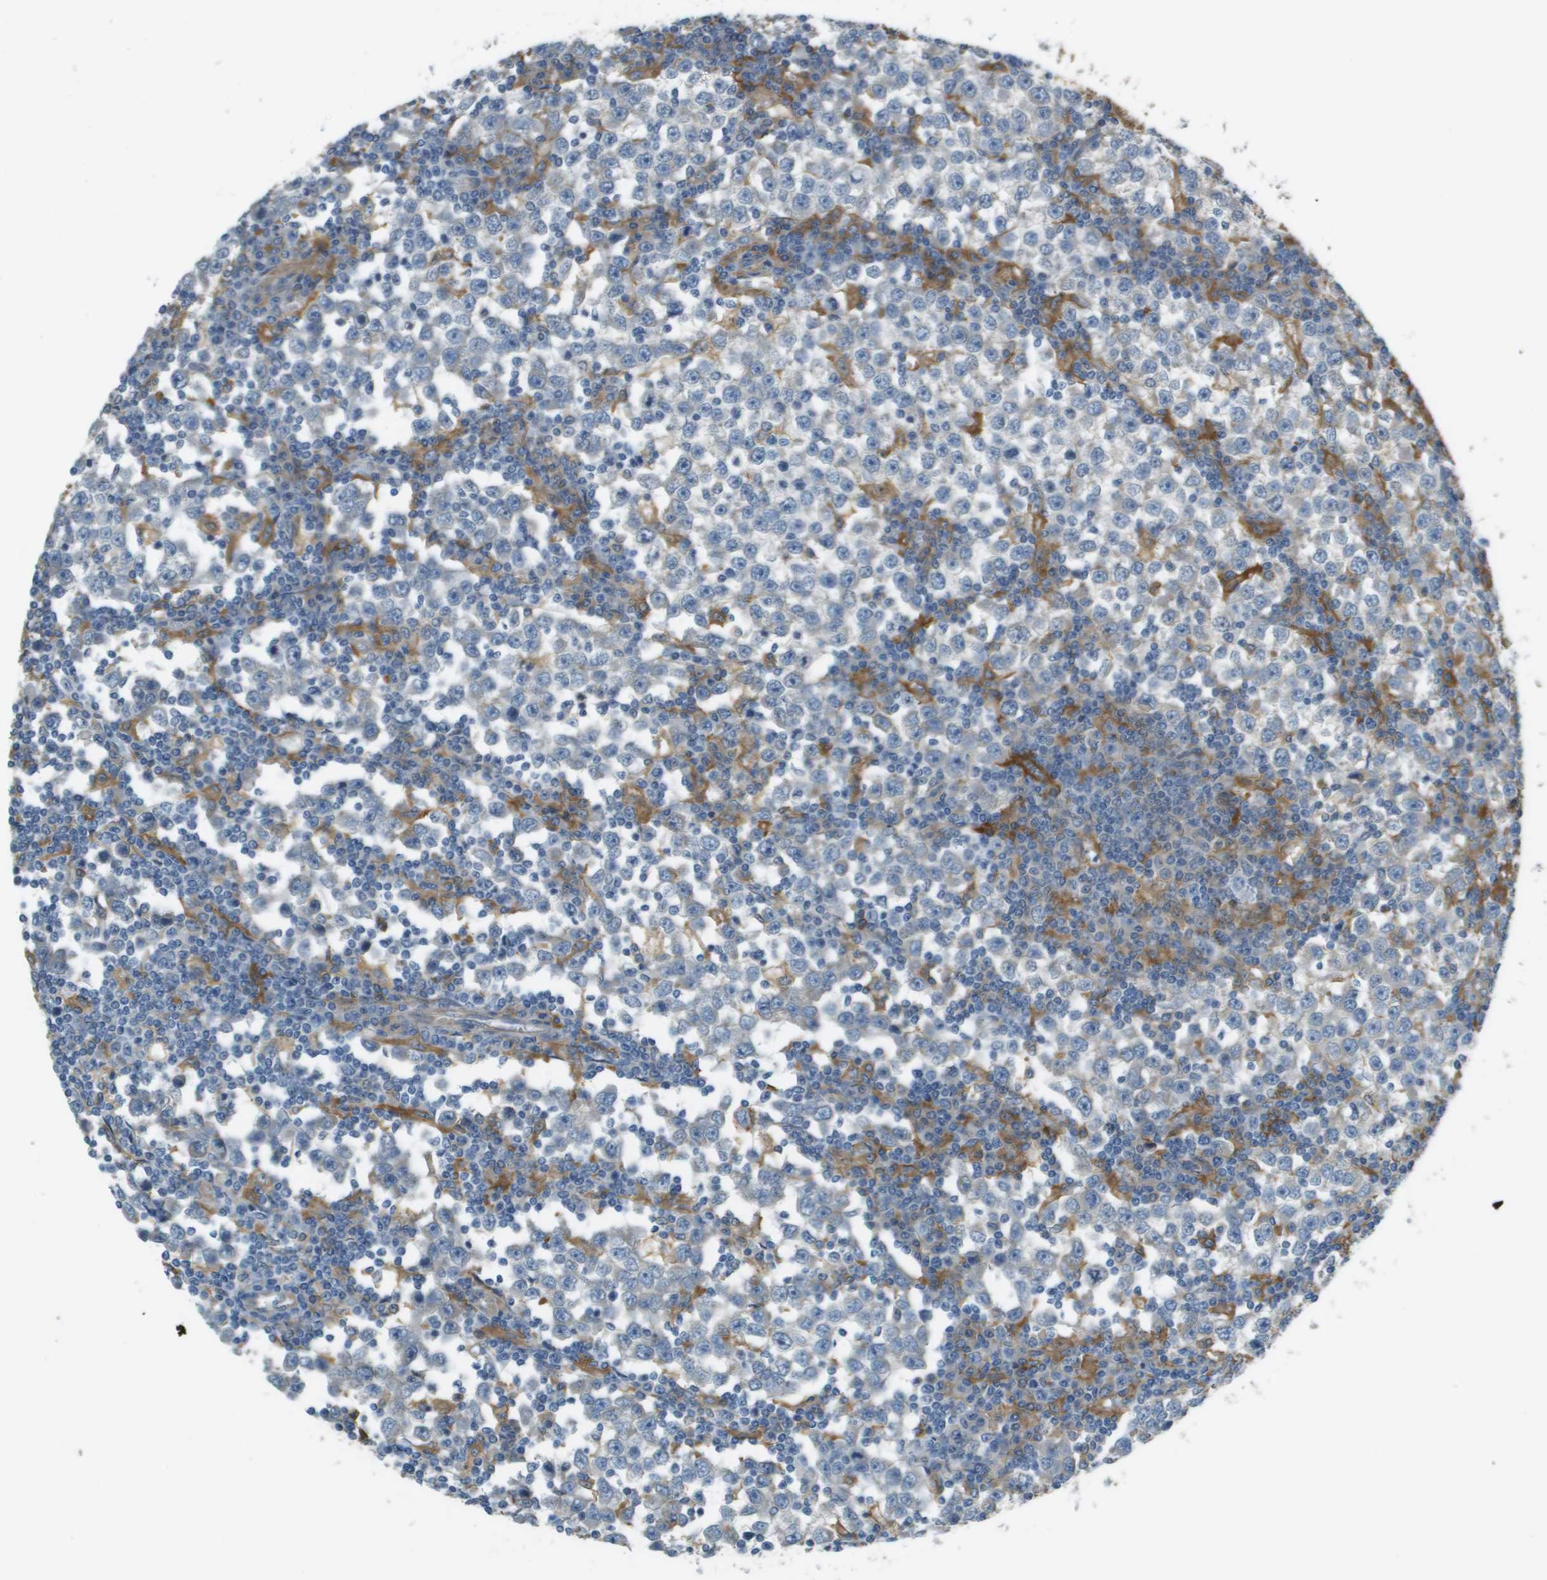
{"staining": {"intensity": "negative", "quantity": "none", "location": "none"}, "tissue": "testis cancer", "cell_type": "Tumor cells", "image_type": "cancer", "snomed": [{"axis": "morphology", "description": "Seminoma, NOS"}, {"axis": "topography", "description": "Testis"}], "caption": "A photomicrograph of testis seminoma stained for a protein demonstrates no brown staining in tumor cells. (DAB IHC visualized using brightfield microscopy, high magnification).", "gene": "CORO1B", "patient": {"sex": "male", "age": 65}}